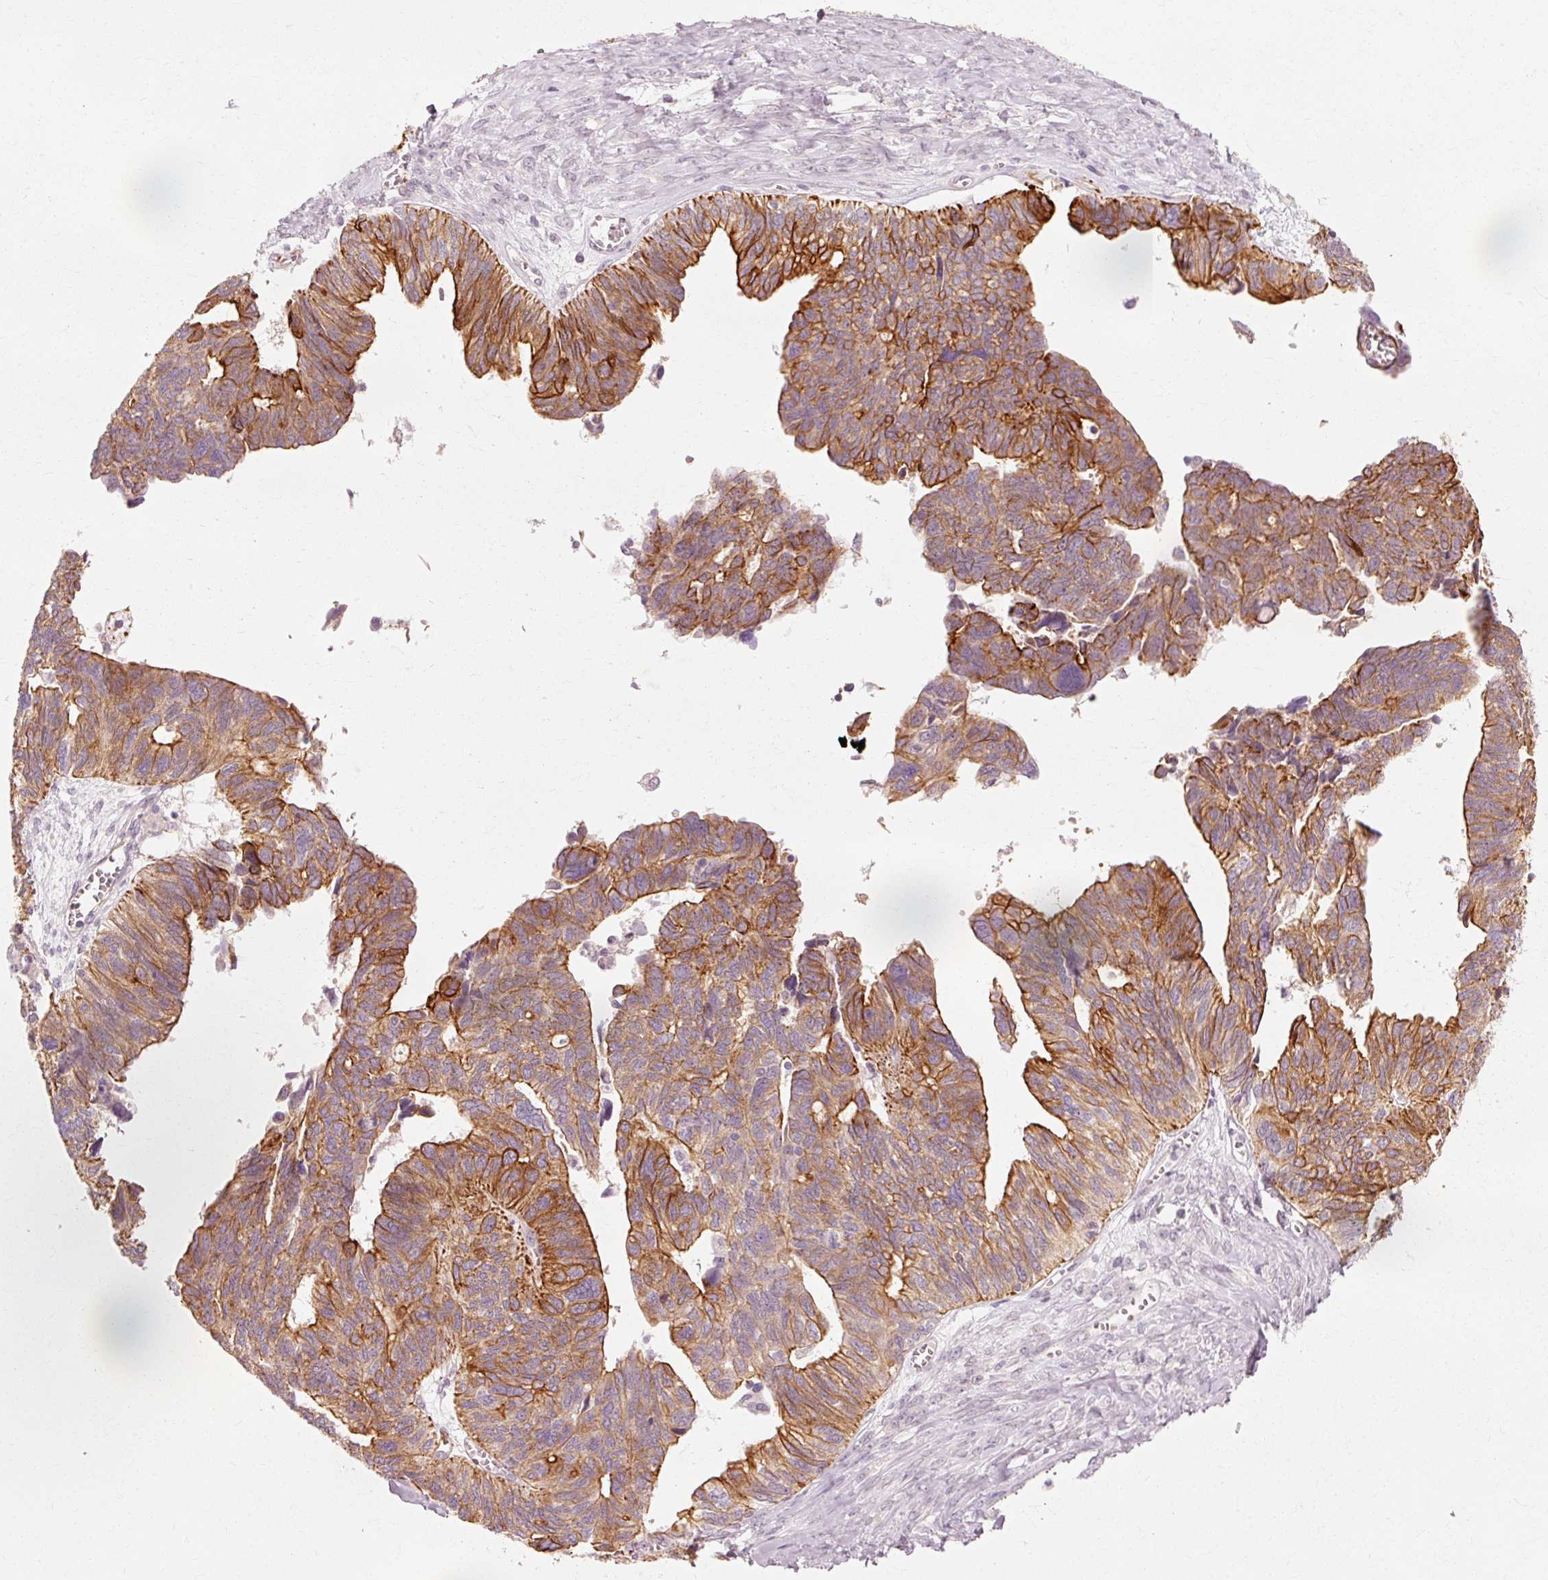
{"staining": {"intensity": "strong", "quantity": ">75%", "location": "cytoplasmic/membranous"}, "tissue": "ovarian cancer", "cell_type": "Tumor cells", "image_type": "cancer", "snomed": [{"axis": "morphology", "description": "Cystadenocarcinoma, serous, NOS"}, {"axis": "topography", "description": "Ovary"}], "caption": "DAB (3,3'-diaminobenzidine) immunohistochemical staining of human ovarian serous cystadenocarcinoma displays strong cytoplasmic/membranous protein positivity in about >75% of tumor cells. (DAB (3,3'-diaminobenzidine) IHC with brightfield microscopy, high magnification).", "gene": "TRIM73", "patient": {"sex": "female", "age": 79}}